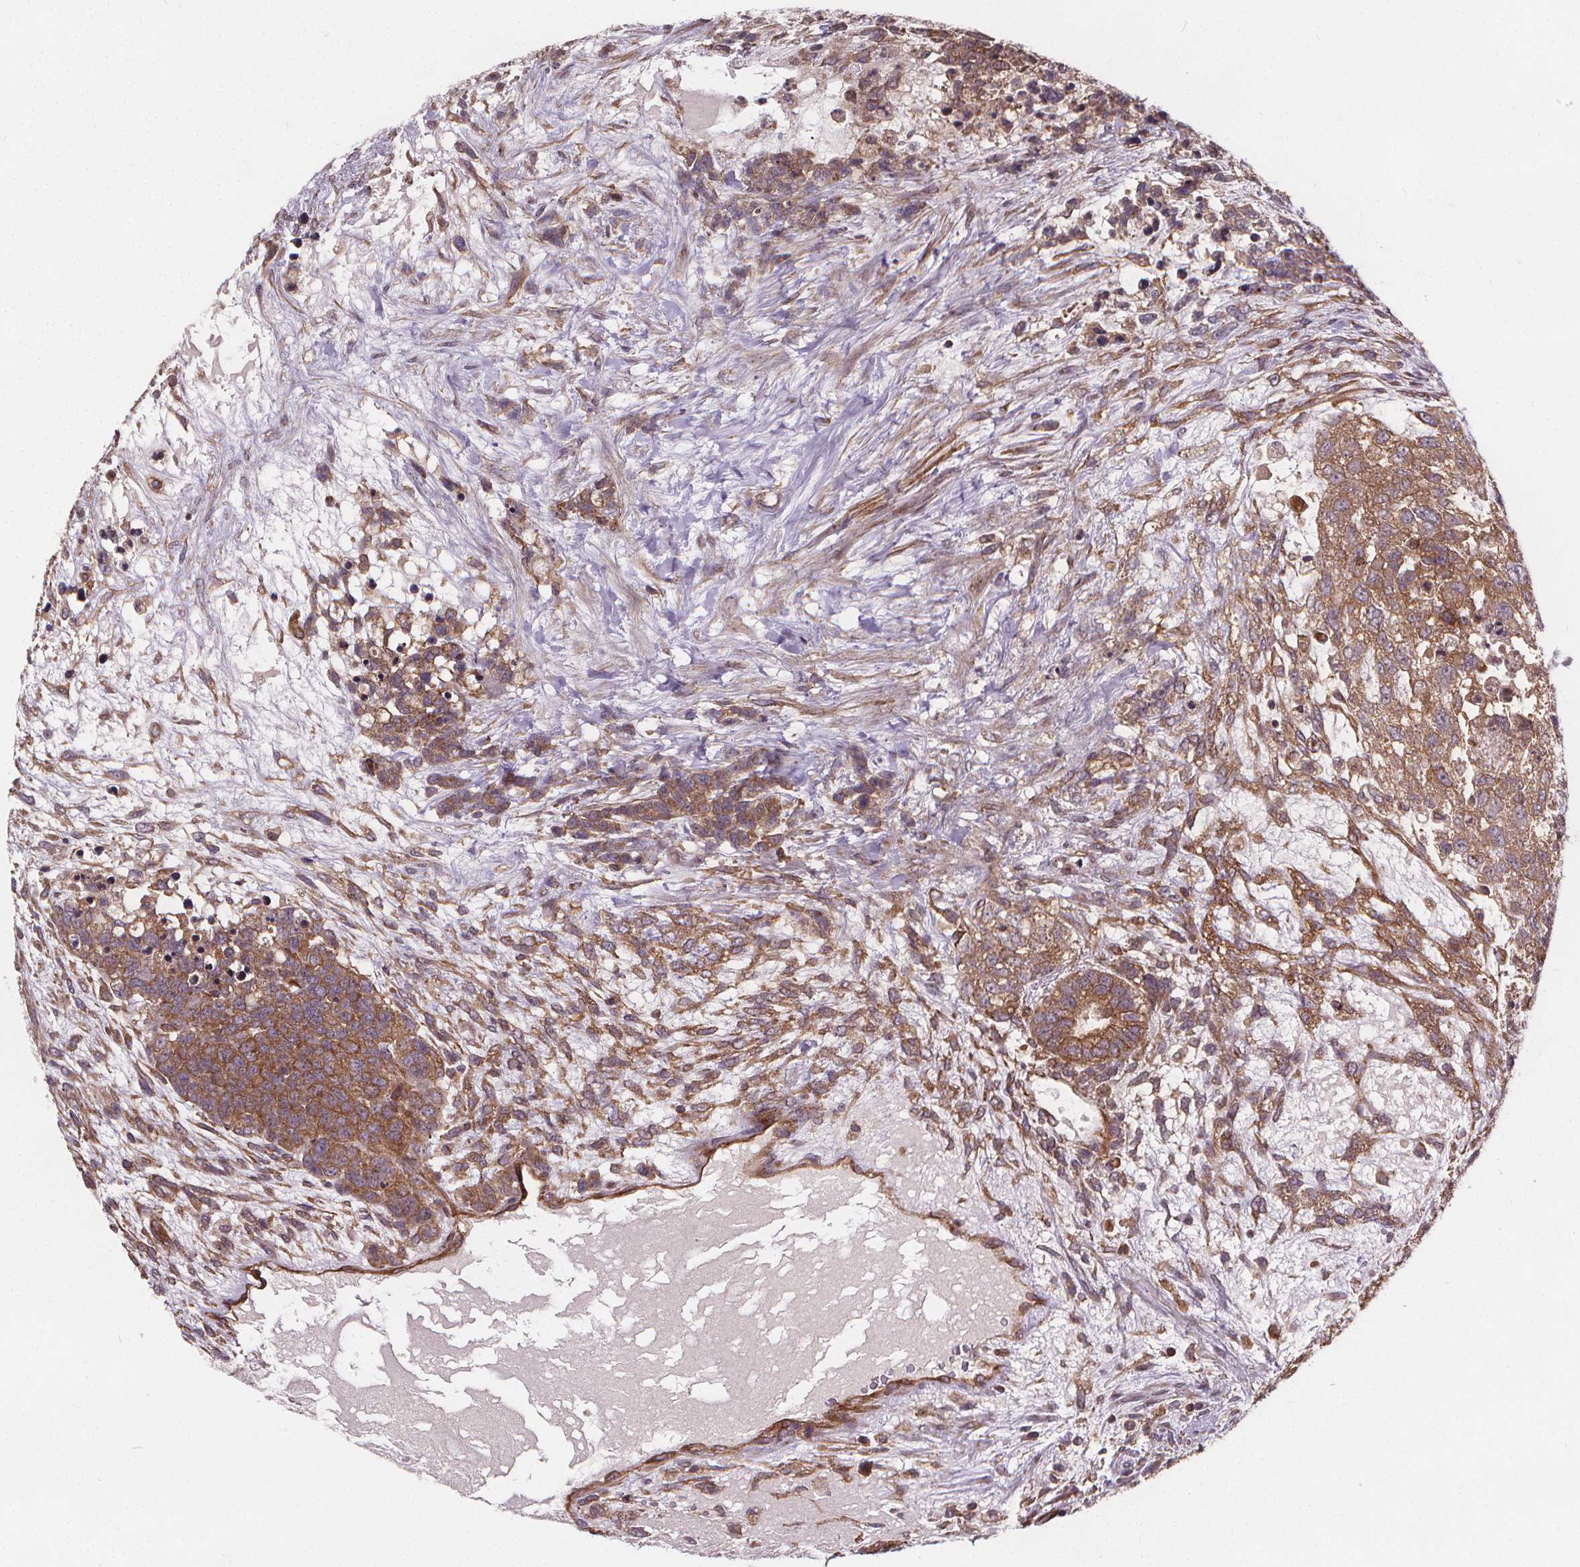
{"staining": {"intensity": "moderate", "quantity": ">75%", "location": "cytoplasmic/membranous"}, "tissue": "testis cancer", "cell_type": "Tumor cells", "image_type": "cancer", "snomed": [{"axis": "morphology", "description": "Carcinoma, Embryonal, NOS"}, {"axis": "topography", "description": "Testis"}], "caption": "A micrograph showing moderate cytoplasmic/membranous positivity in approximately >75% of tumor cells in testis cancer, as visualized by brown immunohistochemical staining.", "gene": "CLINT1", "patient": {"sex": "male", "age": 23}}